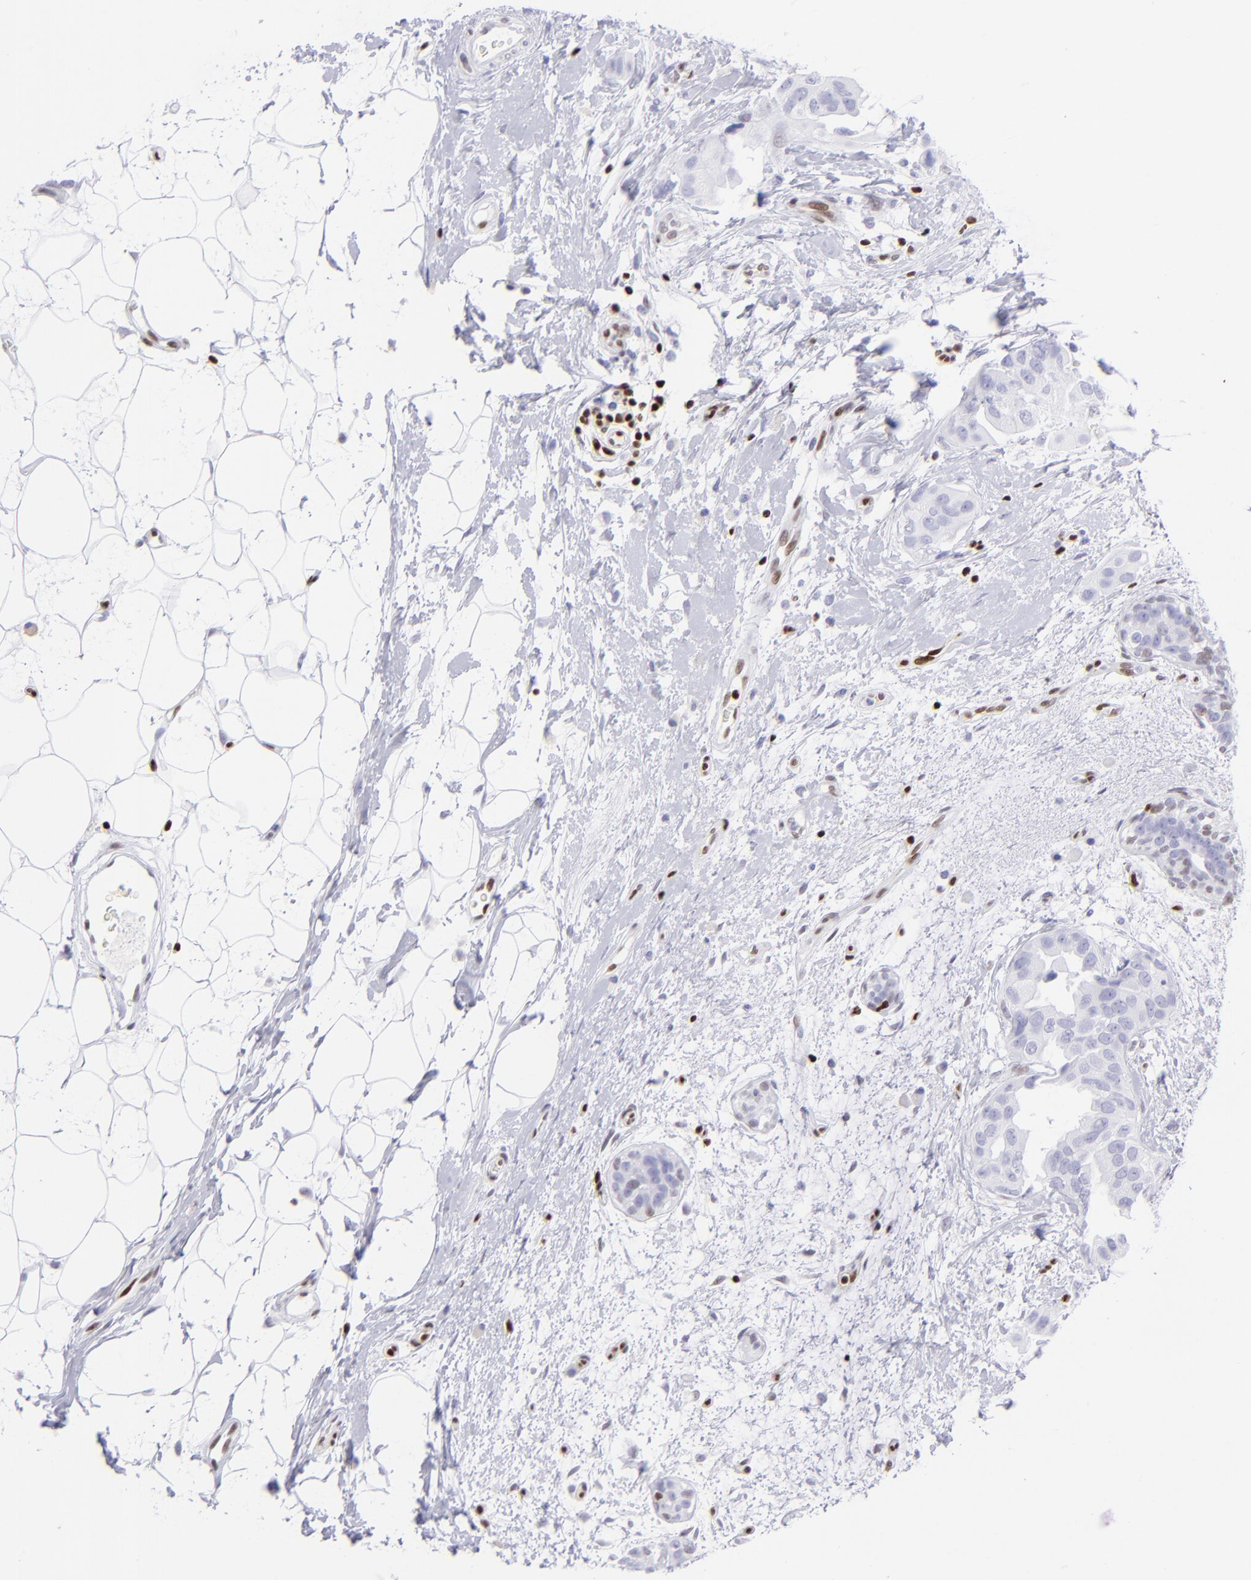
{"staining": {"intensity": "weak", "quantity": "<25%", "location": "nuclear"}, "tissue": "breast cancer", "cell_type": "Tumor cells", "image_type": "cancer", "snomed": [{"axis": "morphology", "description": "Duct carcinoma"}, {"axis": "topography", "description": "Breast"}], "caption": "This is an immunohistochemistry histopathology image of invasive ductal carcinoma (breast). There is no expression in tumor cells.", "gene": "ETS1", "patient": {"sex": "female", "age": 40}}